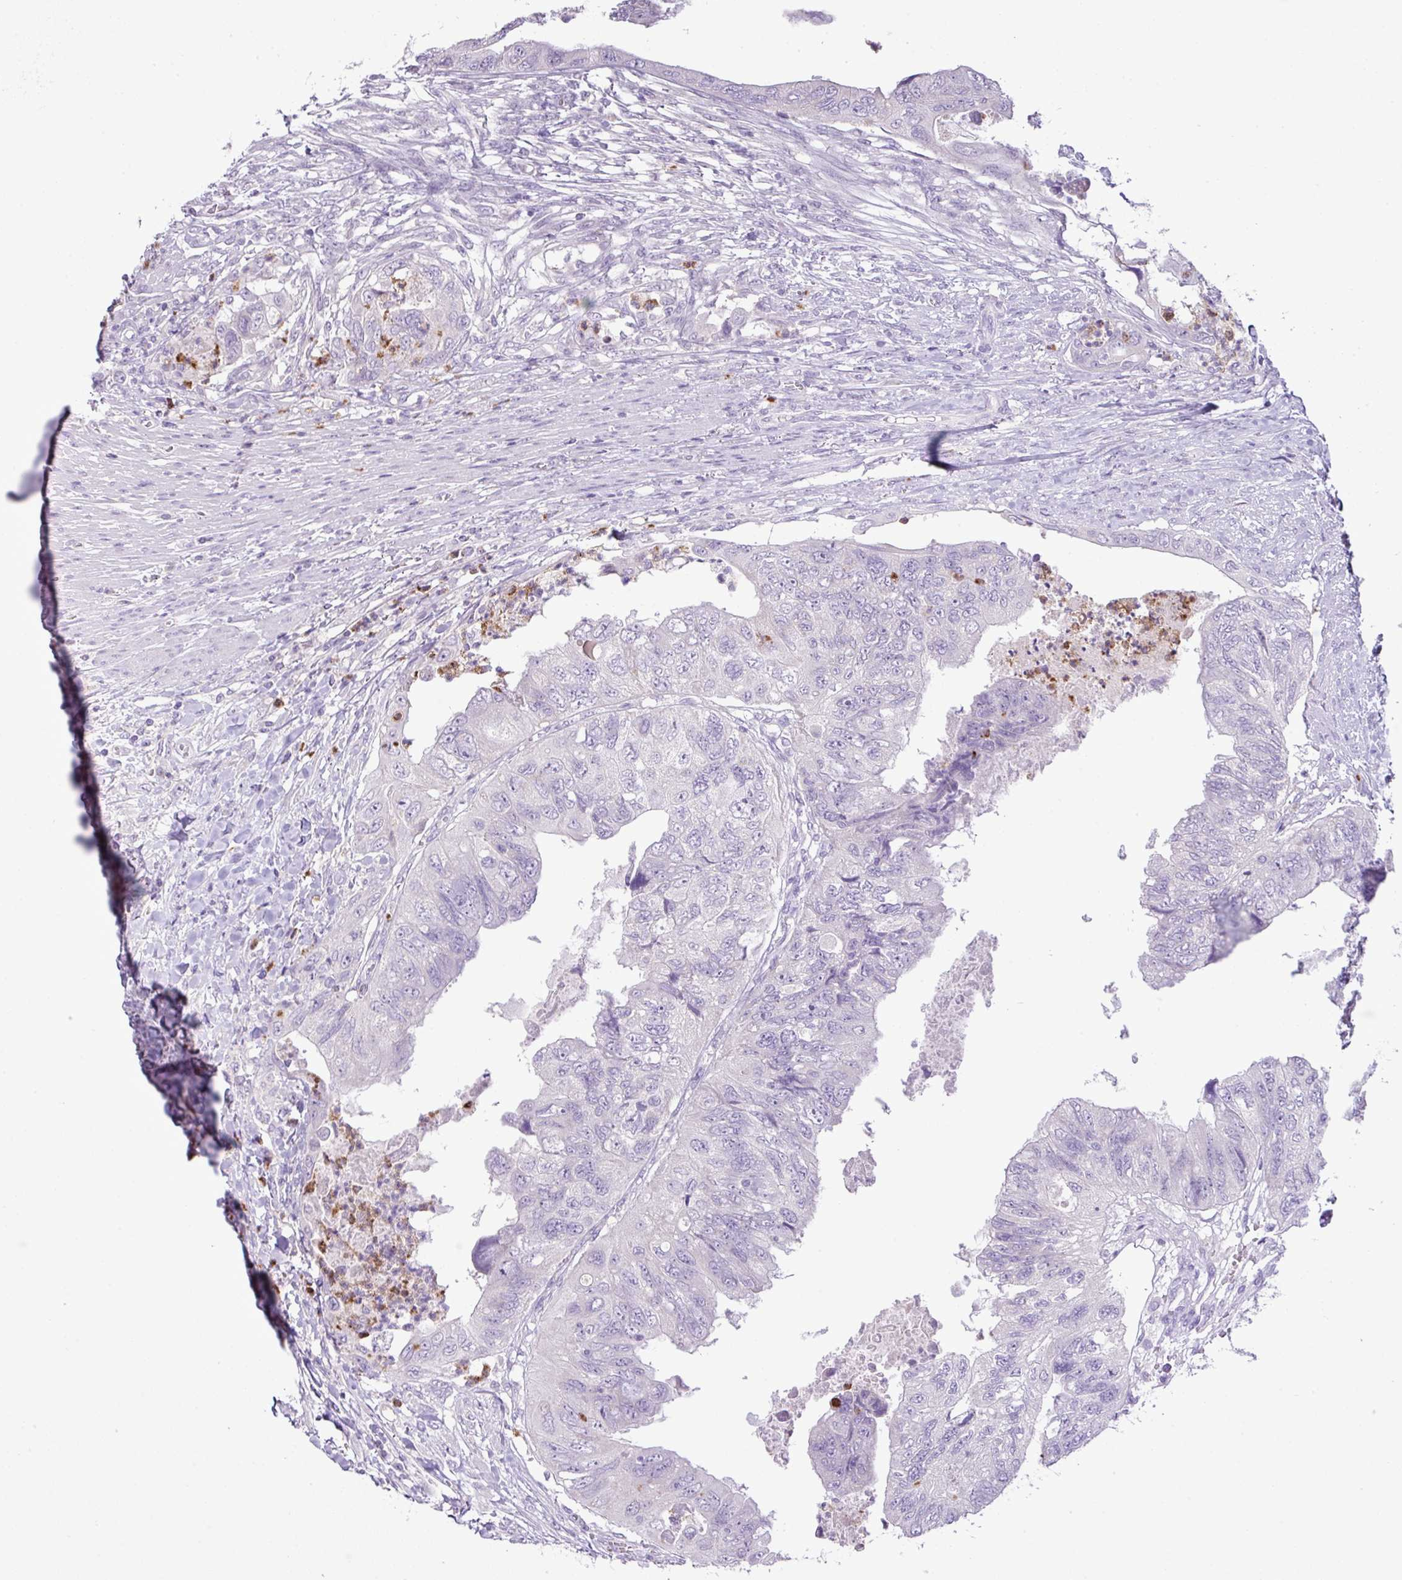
{"staining": {"intensity": "negative", "quantity": "none", "location": "none"}, "tissue": "colorectal cancer", "cell_type": "Tumor cells", "image_type": "cancer", "snomed": [{"axis": "morphology", "description": "Adenocarcinoma, NOS"}, {"axis": "topography", "description": "Rectum"}], "caption": "Histopathology image shows no protein positivity in tumor cells of adenocarcinoma (colorectal) tissue.", "gene": "HTR3E", "patient": {"sex": "male", "age": 63}}